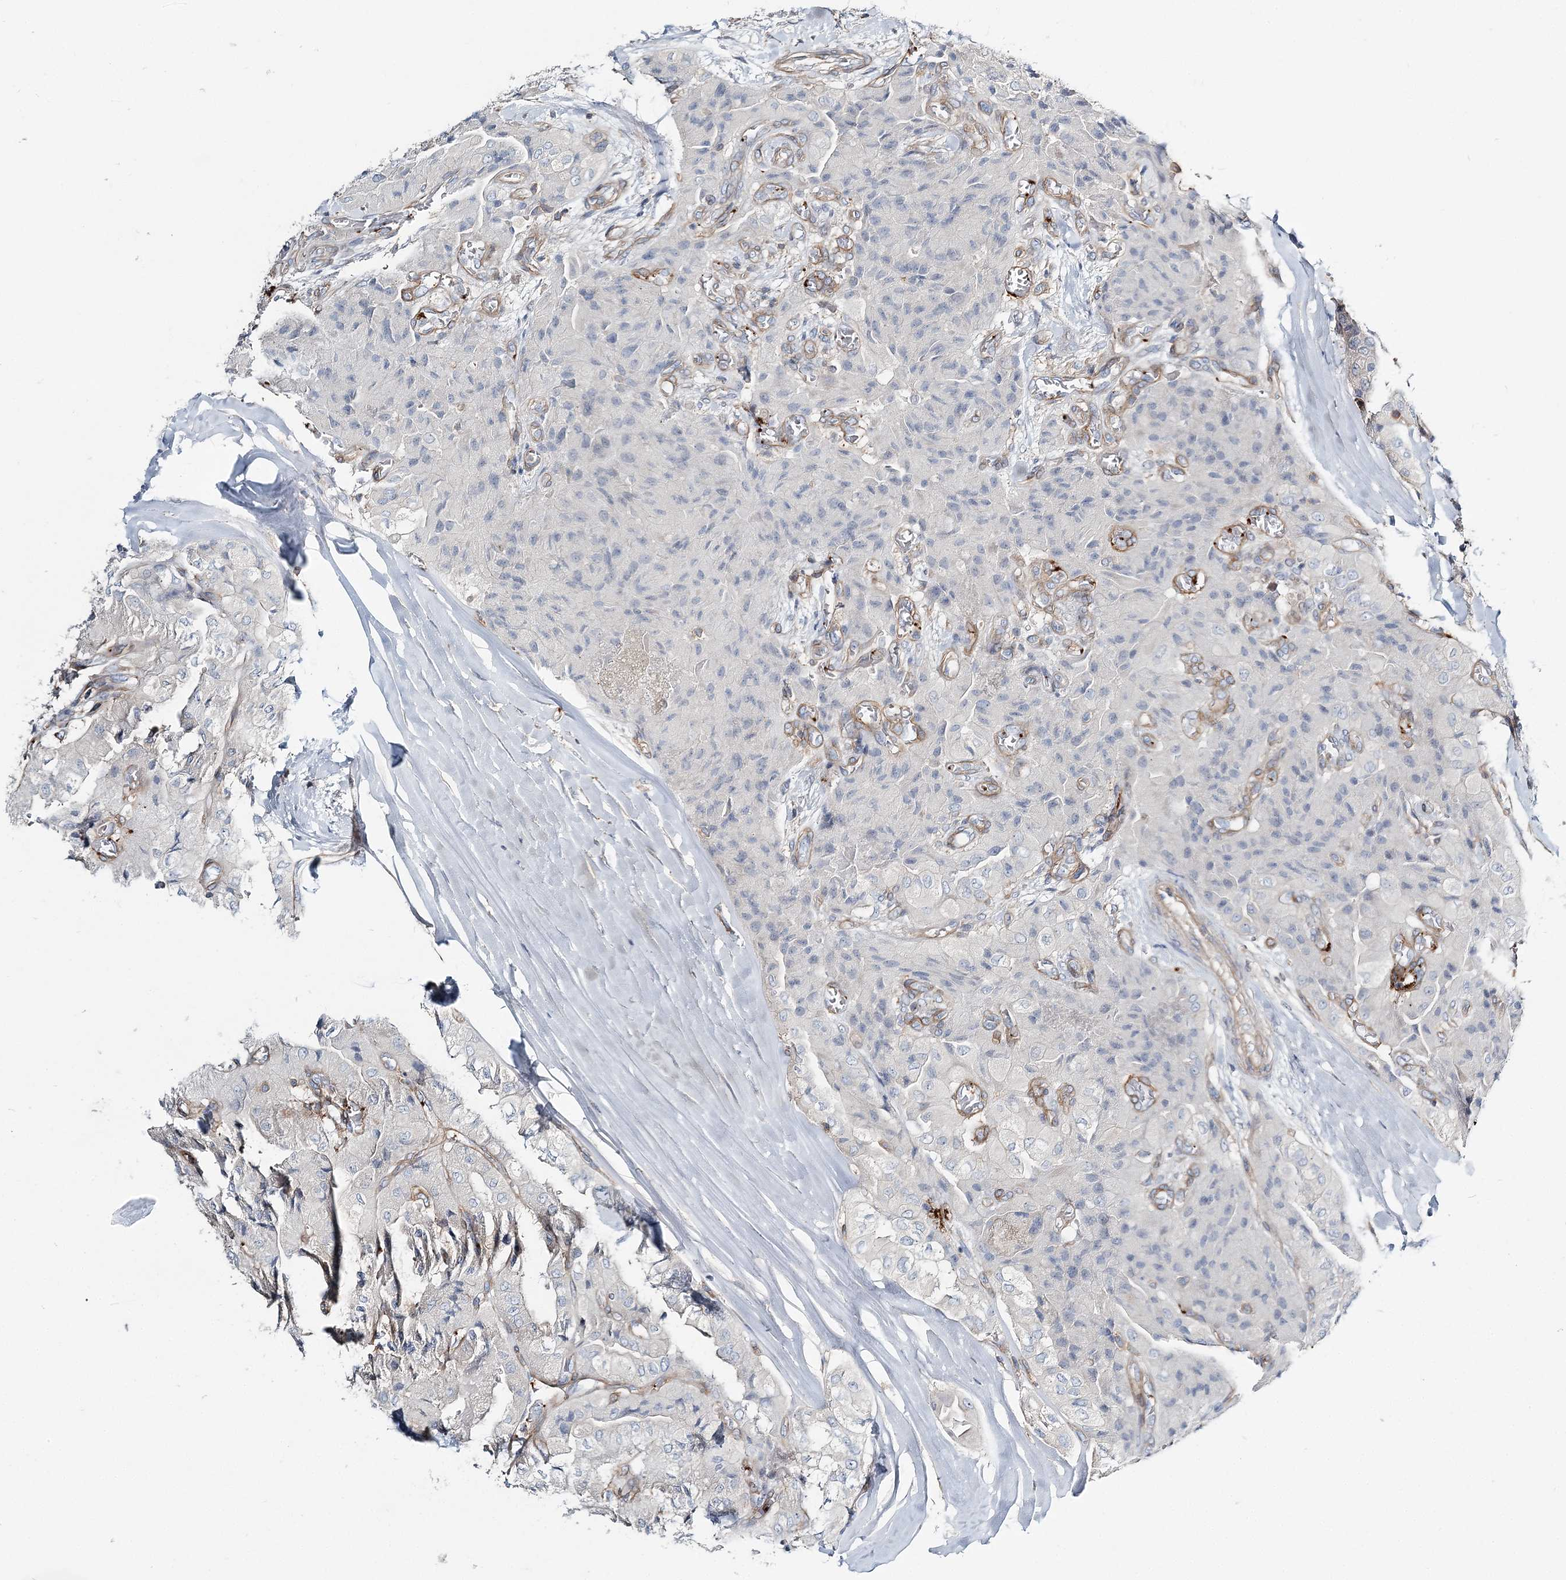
{"staining": {"intensity": "negative", "quantity": "none", "location": "none"}, "tissue": "thyroid cancer", "cell_type": "Tumor cells", "image_type": "cancer", "snomed": [{"axis": "morphology", "description": "Papillary adenocarcinoma, NOS"}, {"axis": "topography", "description": "Thyroid gland"}], "caption": "There is no significant staining in tumor cells of thyroid papillary adenocarcinoma.", "gene": "CUEDC2", "patient": {"sex": "female", "age": 59}}